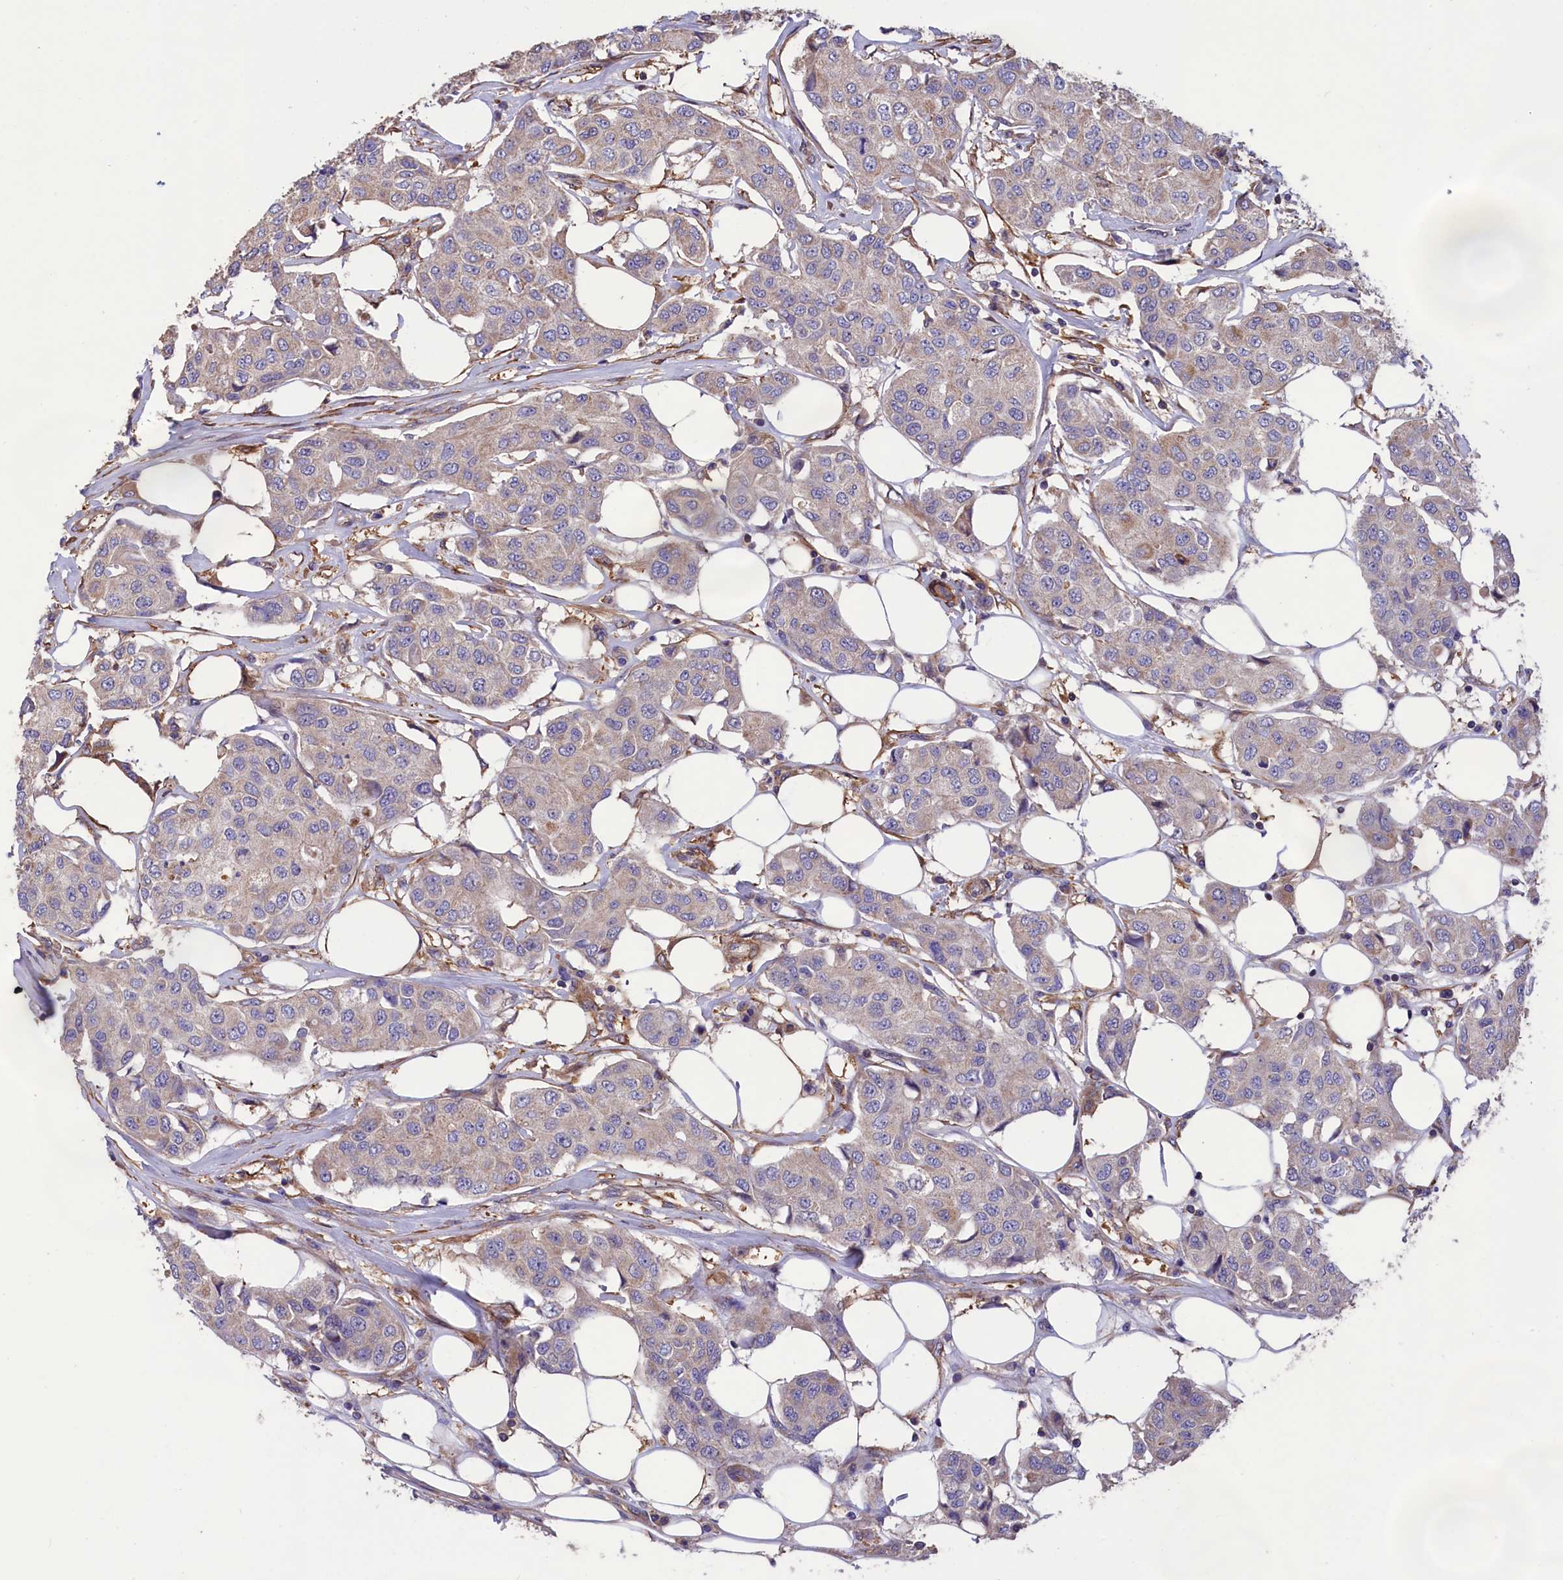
{"staining": {"intensity": "negative", "quantity": "none", "location": "none"}, "tissue": "breast cancer", "cell_type": "Tumor cells", "image_type": "cancer", "snomed": [{"axis": "morphology", "description": "Duct carcinoma"}, {"axis": "topography", "description": "Breast"}], "caption": "An immunohistochemistry (IHC) photomicrograph of invasive ductal carcinoma (breast) is shown. There is no staining in tumor cells of invasive ductal carcinoma (breast). Brightfield microscopy of immunohistochemistry (IHC) stained with DAB (3,3'-diaminobenzidine) (brown) and hematoxylin (blue), captured at high magnification.", "gene": "AMDHD2", "patient": {"sex": "female", "age": 80}}